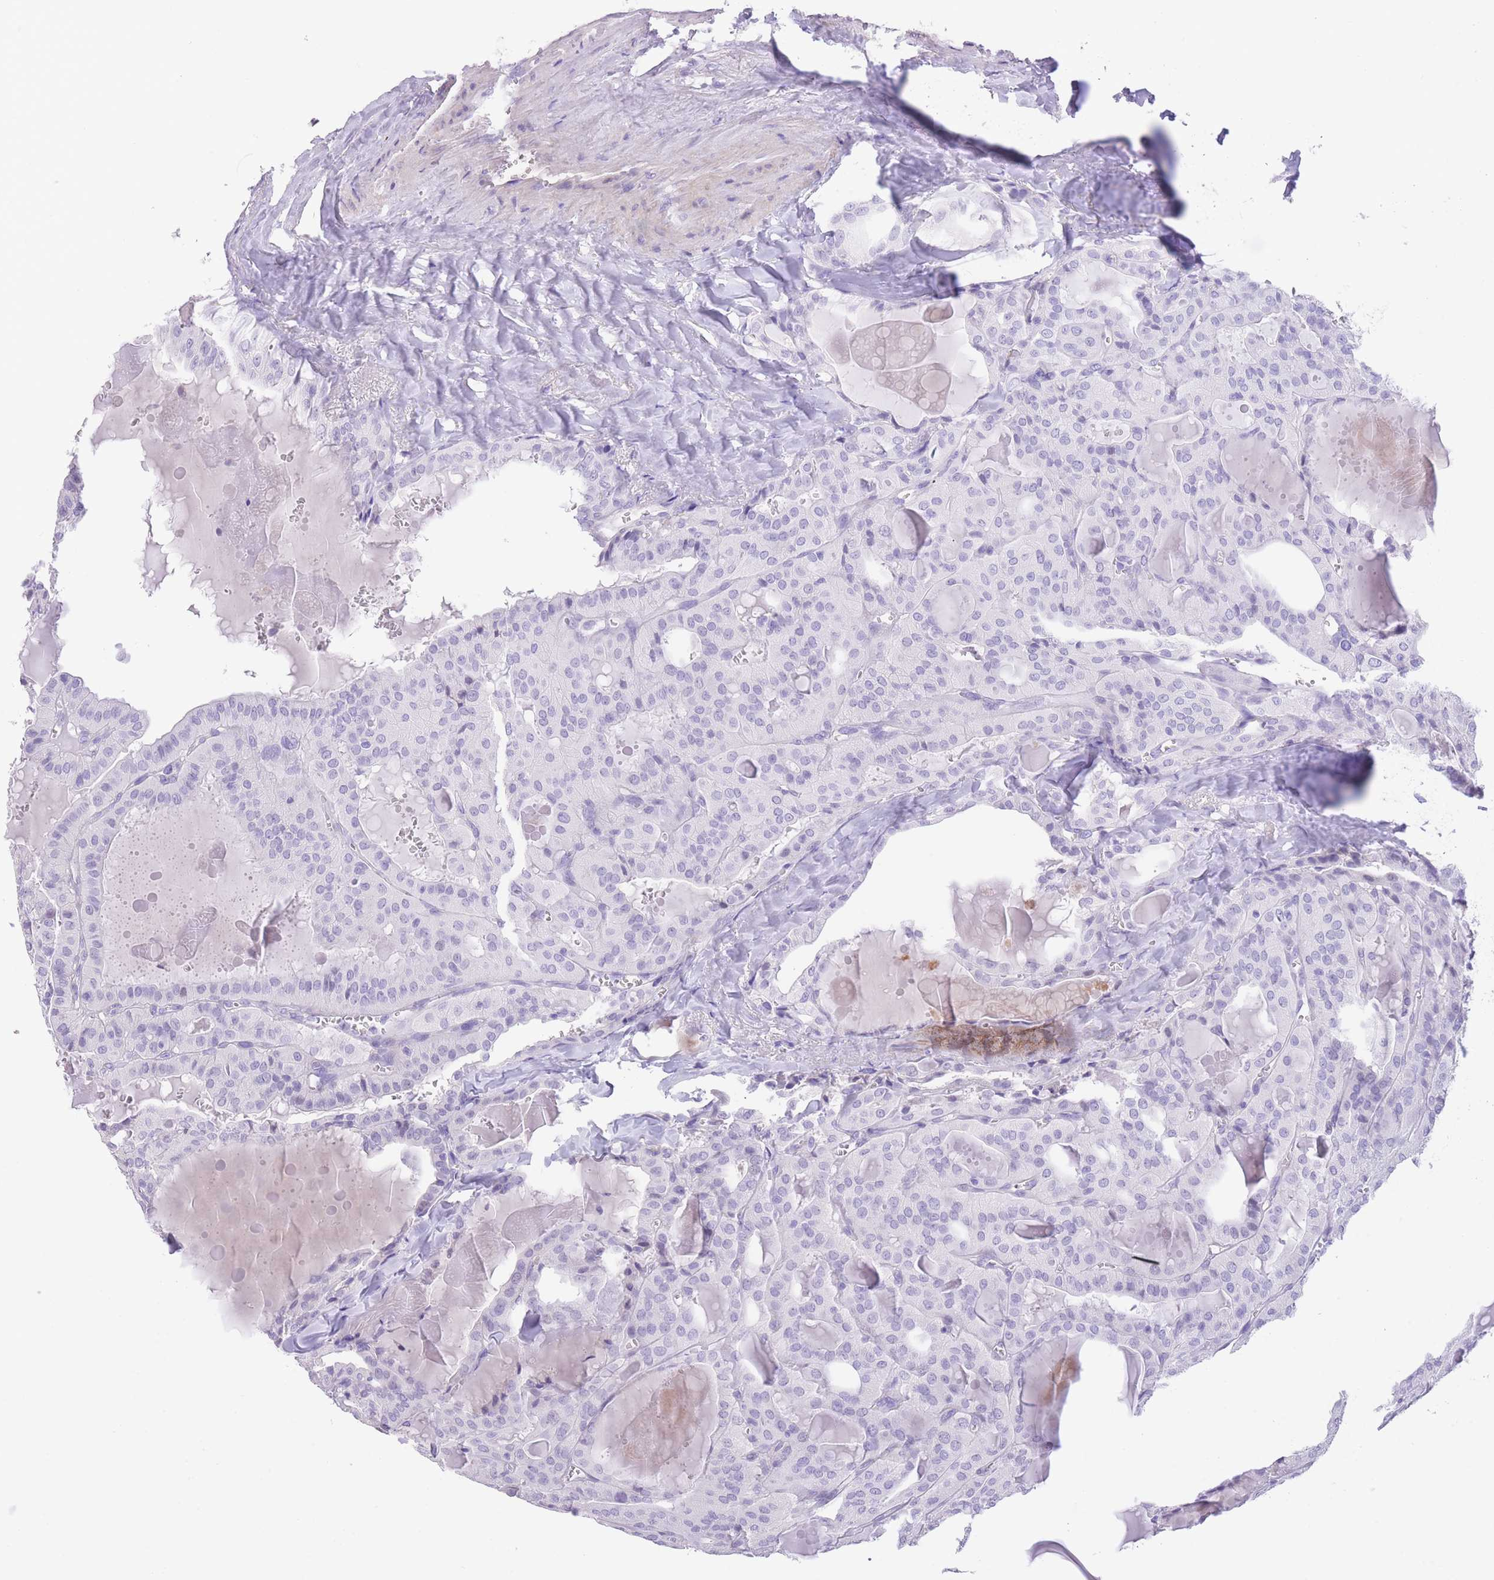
{"staining": {"intensity": "negative", "quantity": "none", "location": "none"}, "tissue": "thyroid cancer", "cell_type": "Tumor cells", "image_type": "cancer", "snomed": [{"axis": "morphology", "description": "Papillary adenocarcinoma, NOS"}, {"axis": "topography", "description": "Thyroid gland"}], "caption": "Immunohistochemical staining of human papillary adenocarcinoma (thyroid) exhibits no significant positivity in tumor cells.", "gene": "RAI2", "patient": {"sex": "male", "age": 52}}